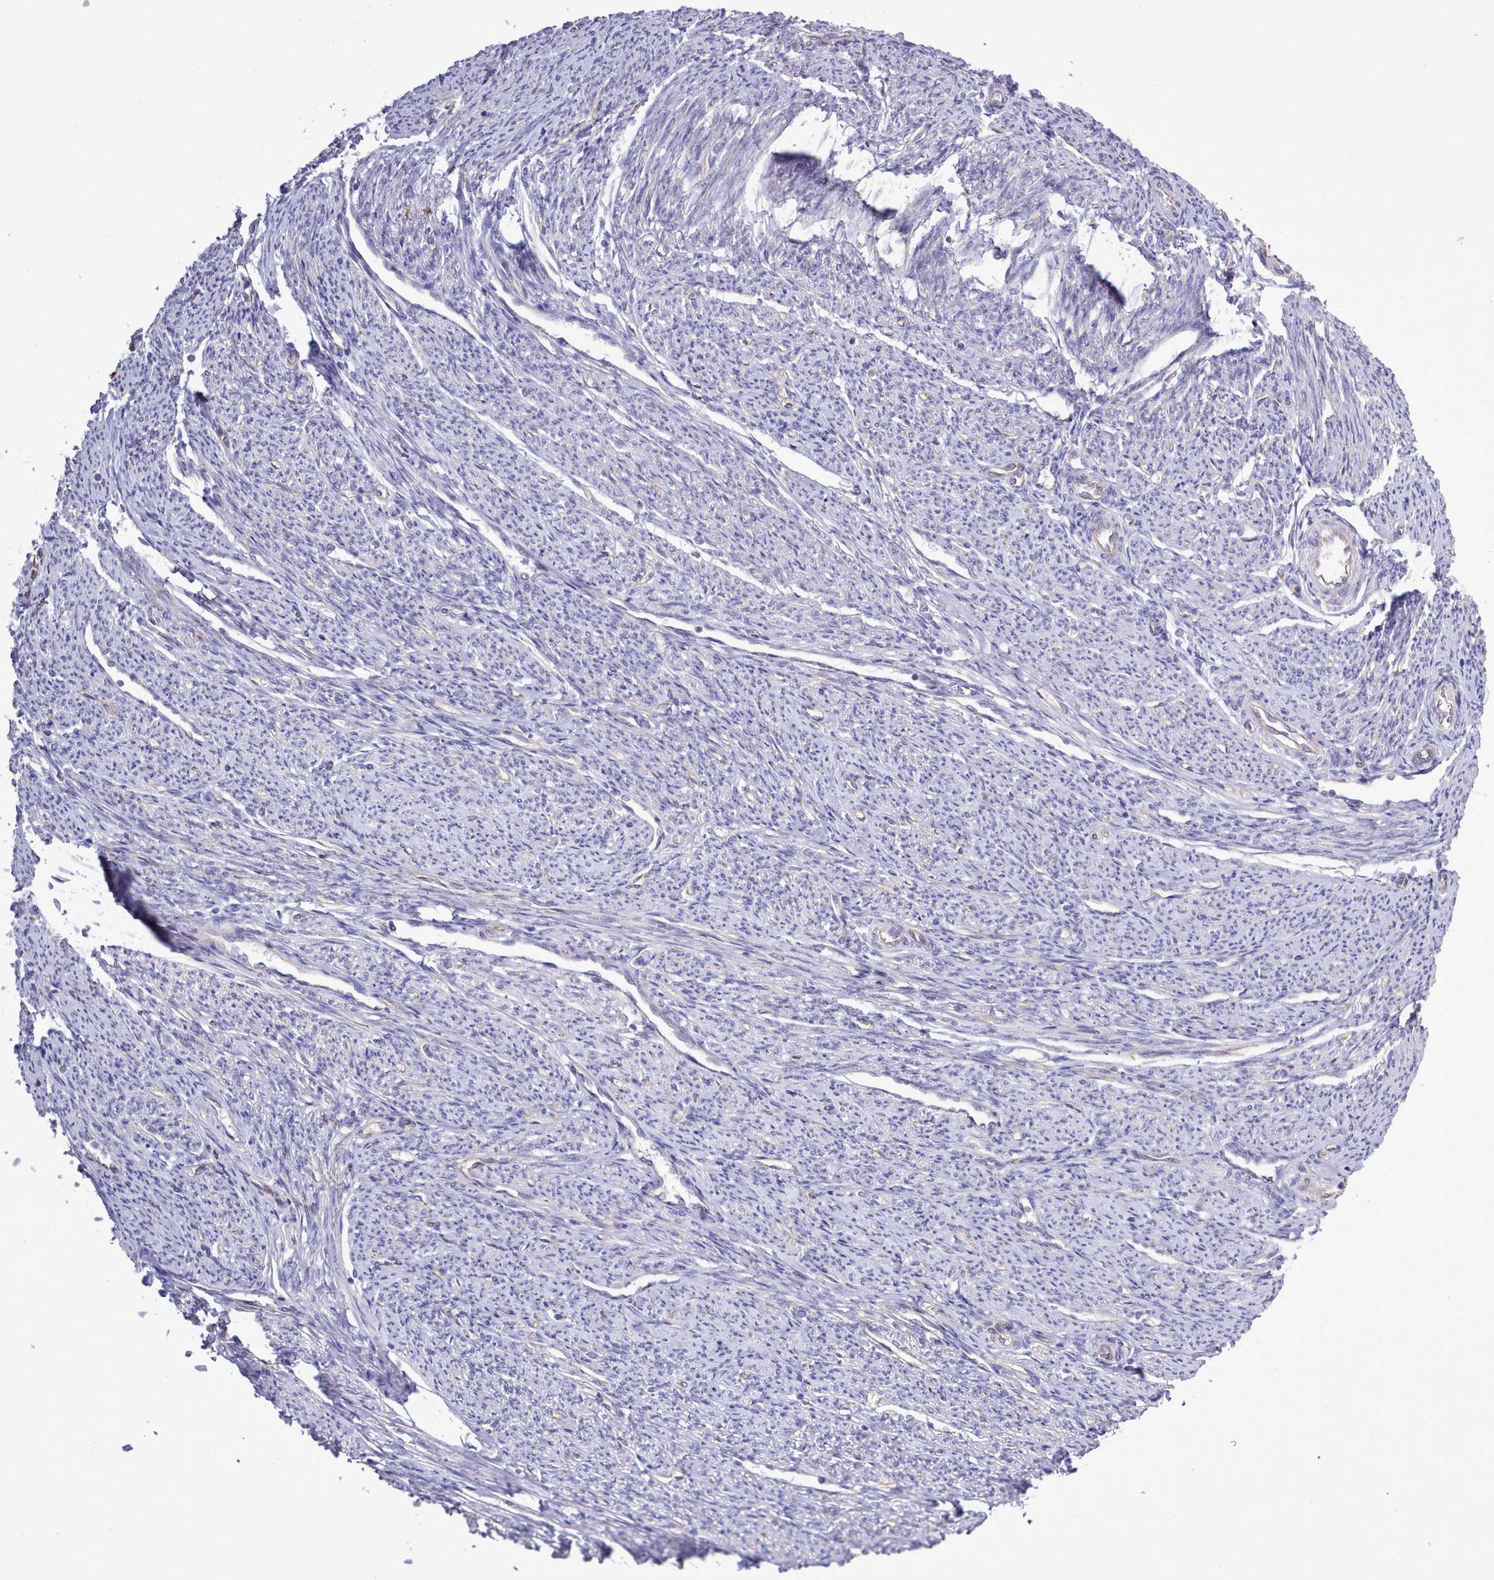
{"staining": {"intensity": "moderate", "quantity": "<25%", "location": "cytoplasmic/membranous"}, "tissue": "smooth muscle", "cell_type": "Smooth muscle cells", "image_type": "normal", "snomed": [{"axis": "morphology", "description": "Normal tissue, NOS"}, {"axis": "topography", "description": "Smooth muscle"}, {"axis": "topography", "description": "Uterus"}], "caption": "Protein staining of normal smooth muscle exhibits moderate cytoplasmic/membranous expression in approximately <25% of smooth muscle cells.", "gene": "ZC3H13", "patient": {"sex": "female", "age": 59}}